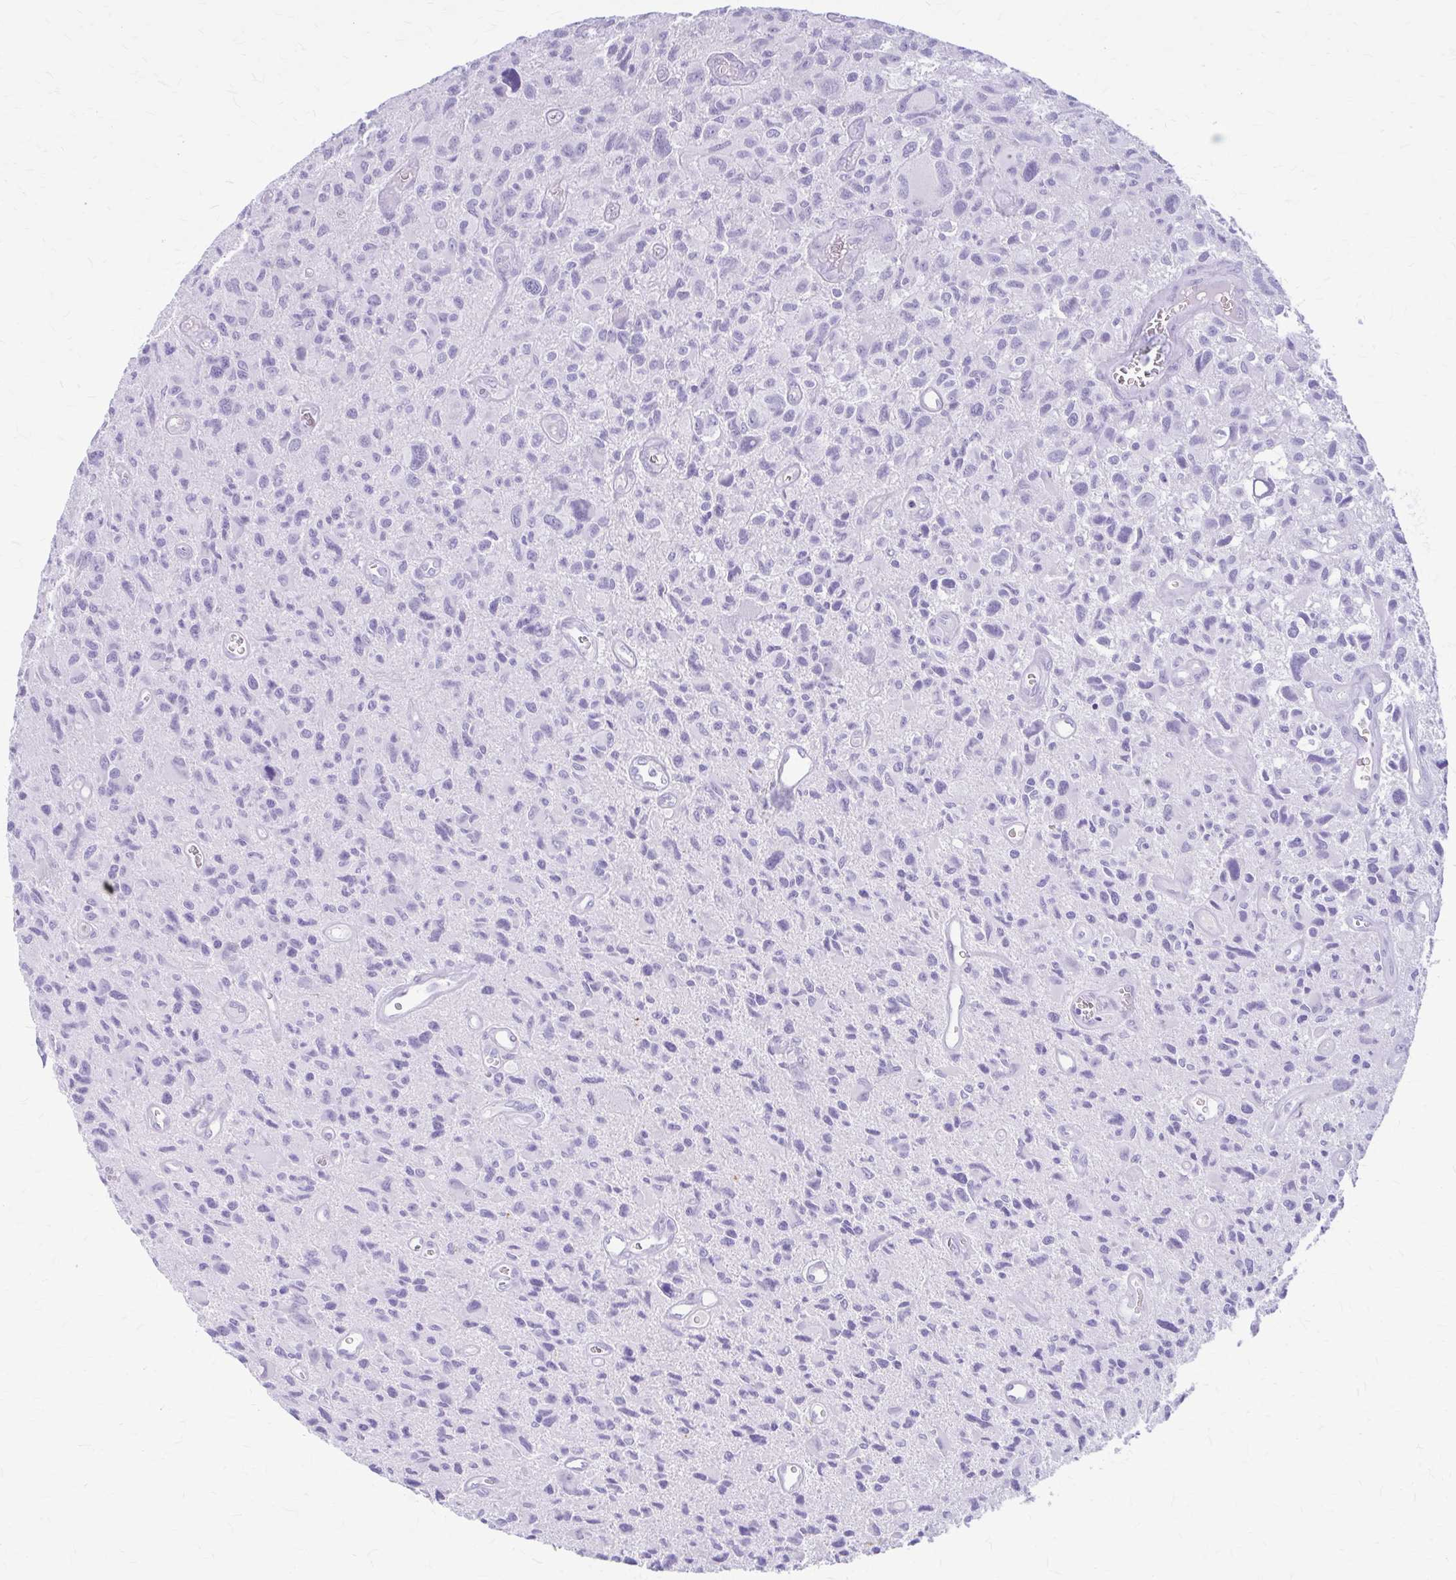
{"staining": {"intensity": "negative", "quantity": "none", "location": "none"}, "tissue": "glioma", "cell_type": "Tumor cells", "image_type": "cancer", "snomed": [{"axis": "morphology", "description": "Glioma, malignant, High grade"}, {"axis": "topography", "description": "Brain"}], "caption": "Immunohistochemistry (IHC) micrograph of human glioma stained for a protein (brown), which exhibits no expression in tumor cells.", "gene": "KLHDC7A", "patient": {"sex": "male", "age": 76}}